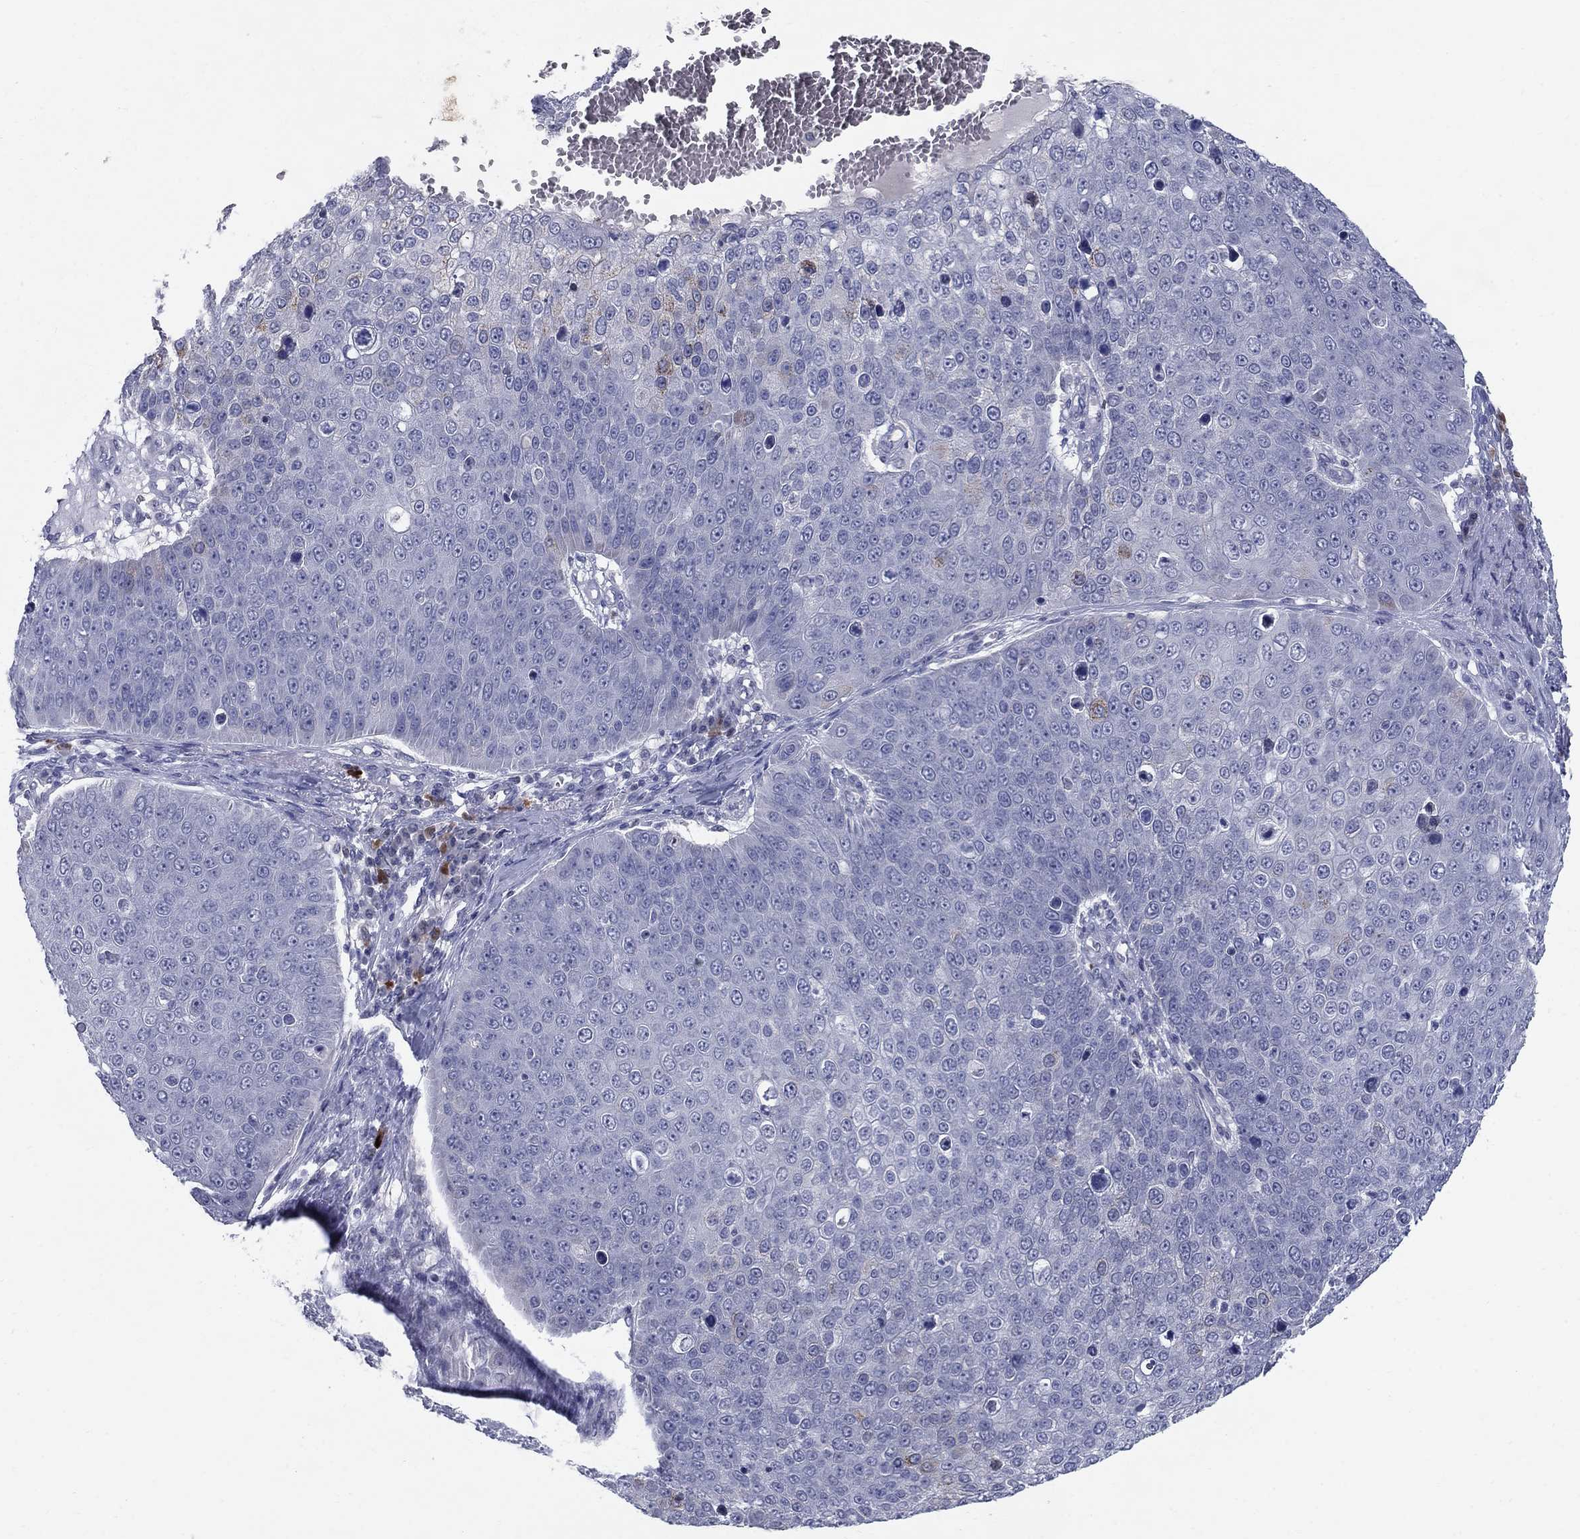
{"staining": {"intensity": "negative", "quantity": "none", "location": "none"}, "tissue": "skin cancer", "cell_type": "Tumor cells", "image_type": "cancer", "snomed": [{"axis": "morphology", "description": "Squamous cell carcinoma, NOS"}, {"axis": "topography", "description": "Skin"}], "caption": "The photomicrograph demonstrates no significant staining in tumor cells of skin cancer (squamous cell carcinoma). (DAB immunohistochemistry with hematoxylin counter stain).", "gene": "NTRK2", "patient": {"sex": "male", "age": 71}}